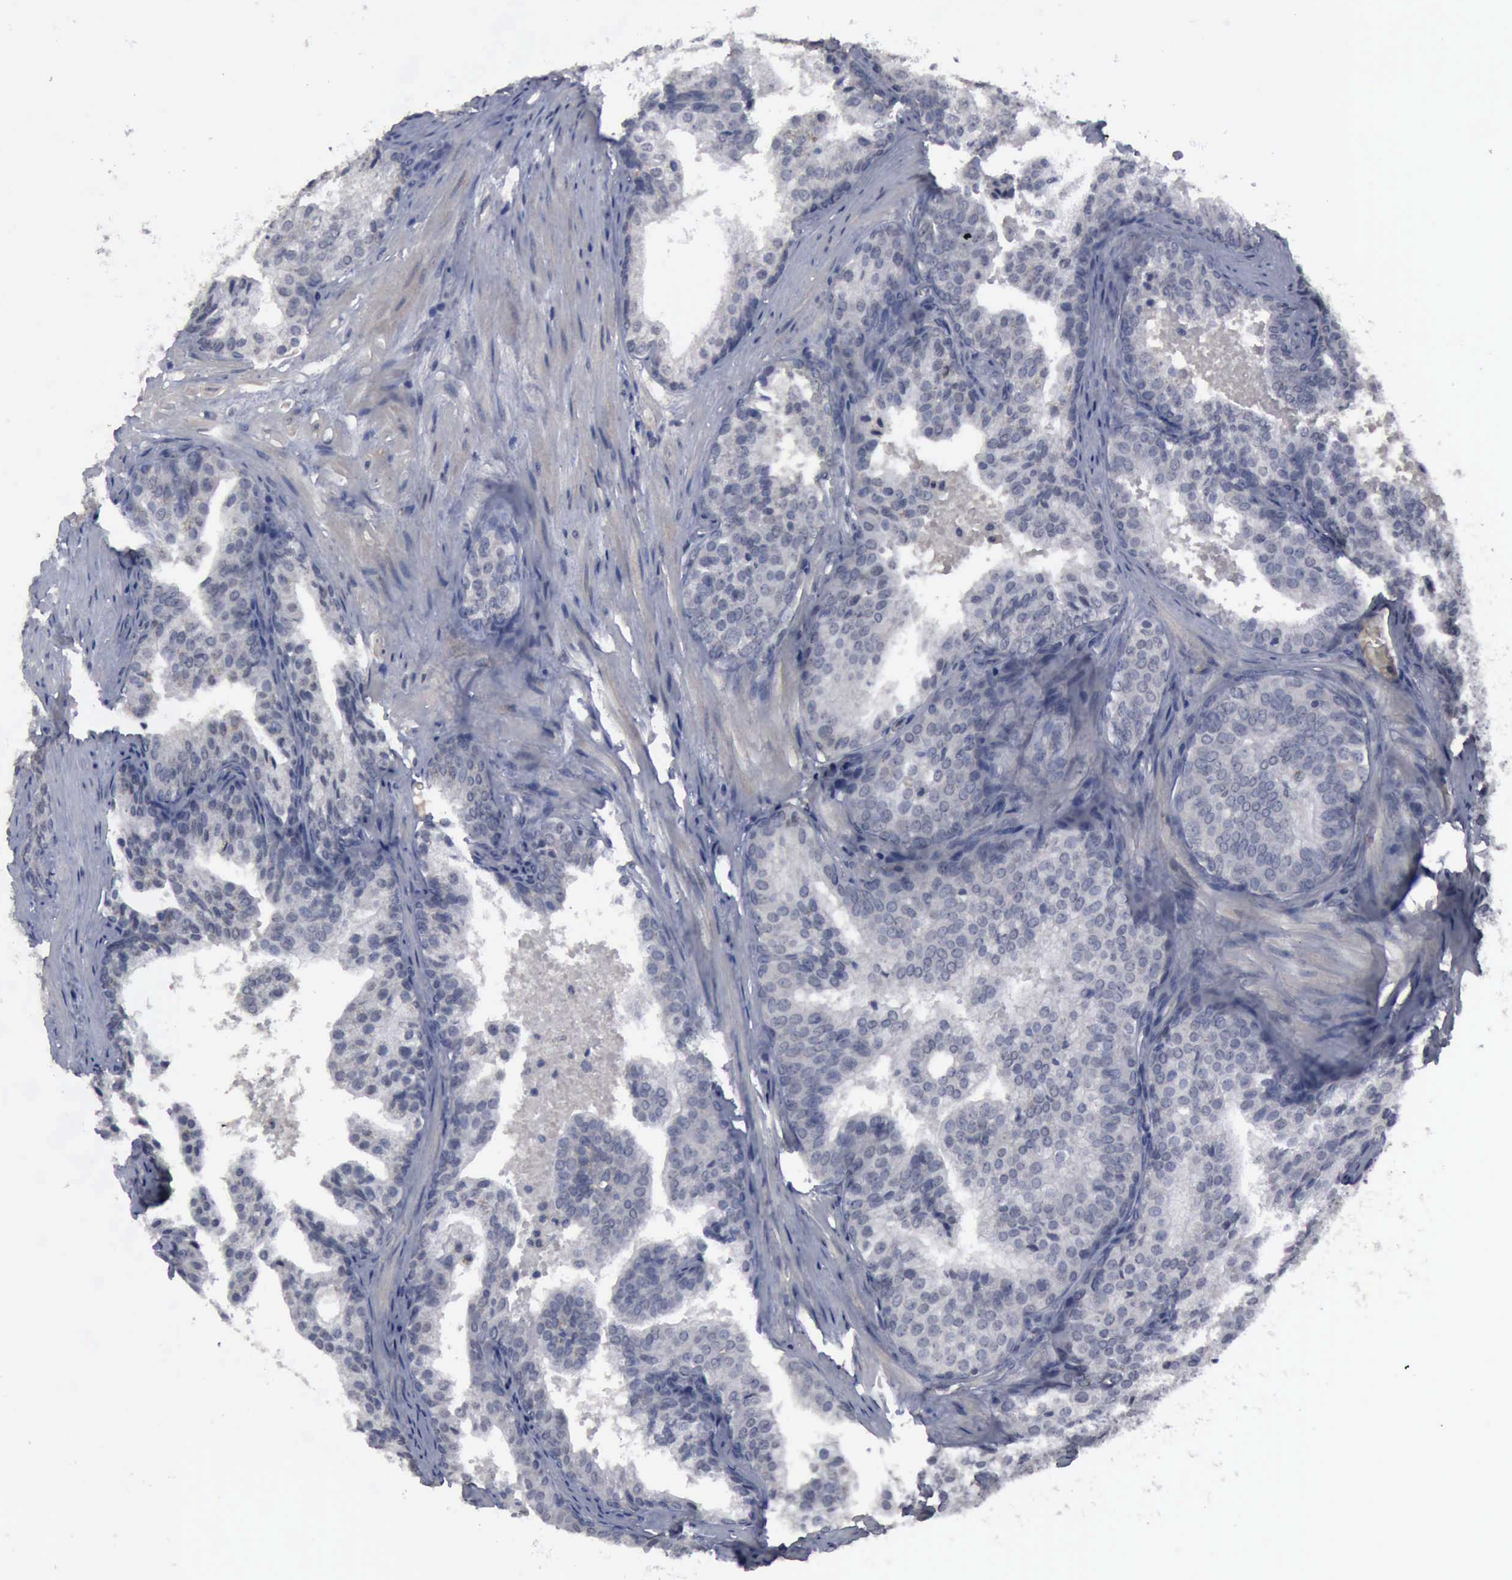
{"staining": {"intensity": "negative", "quantity": "none", "location": "none"}, "tissue": "prostate cancer", "cell_type": "Tumor cells", "image_type": "cancer", "snomed": [{"axis": "morphology", "description": "Adenocarcinoma, Low grade"}, {"axis": "topography", "description": "Prostate"}], "caption": "Immunohistochemistry (IHC) image of prostate cancer stained for a protein (brown), which shows no staining in tumor cells.", "gene": "MYO18B", "patient": {"sex": "male", "age": 69}}